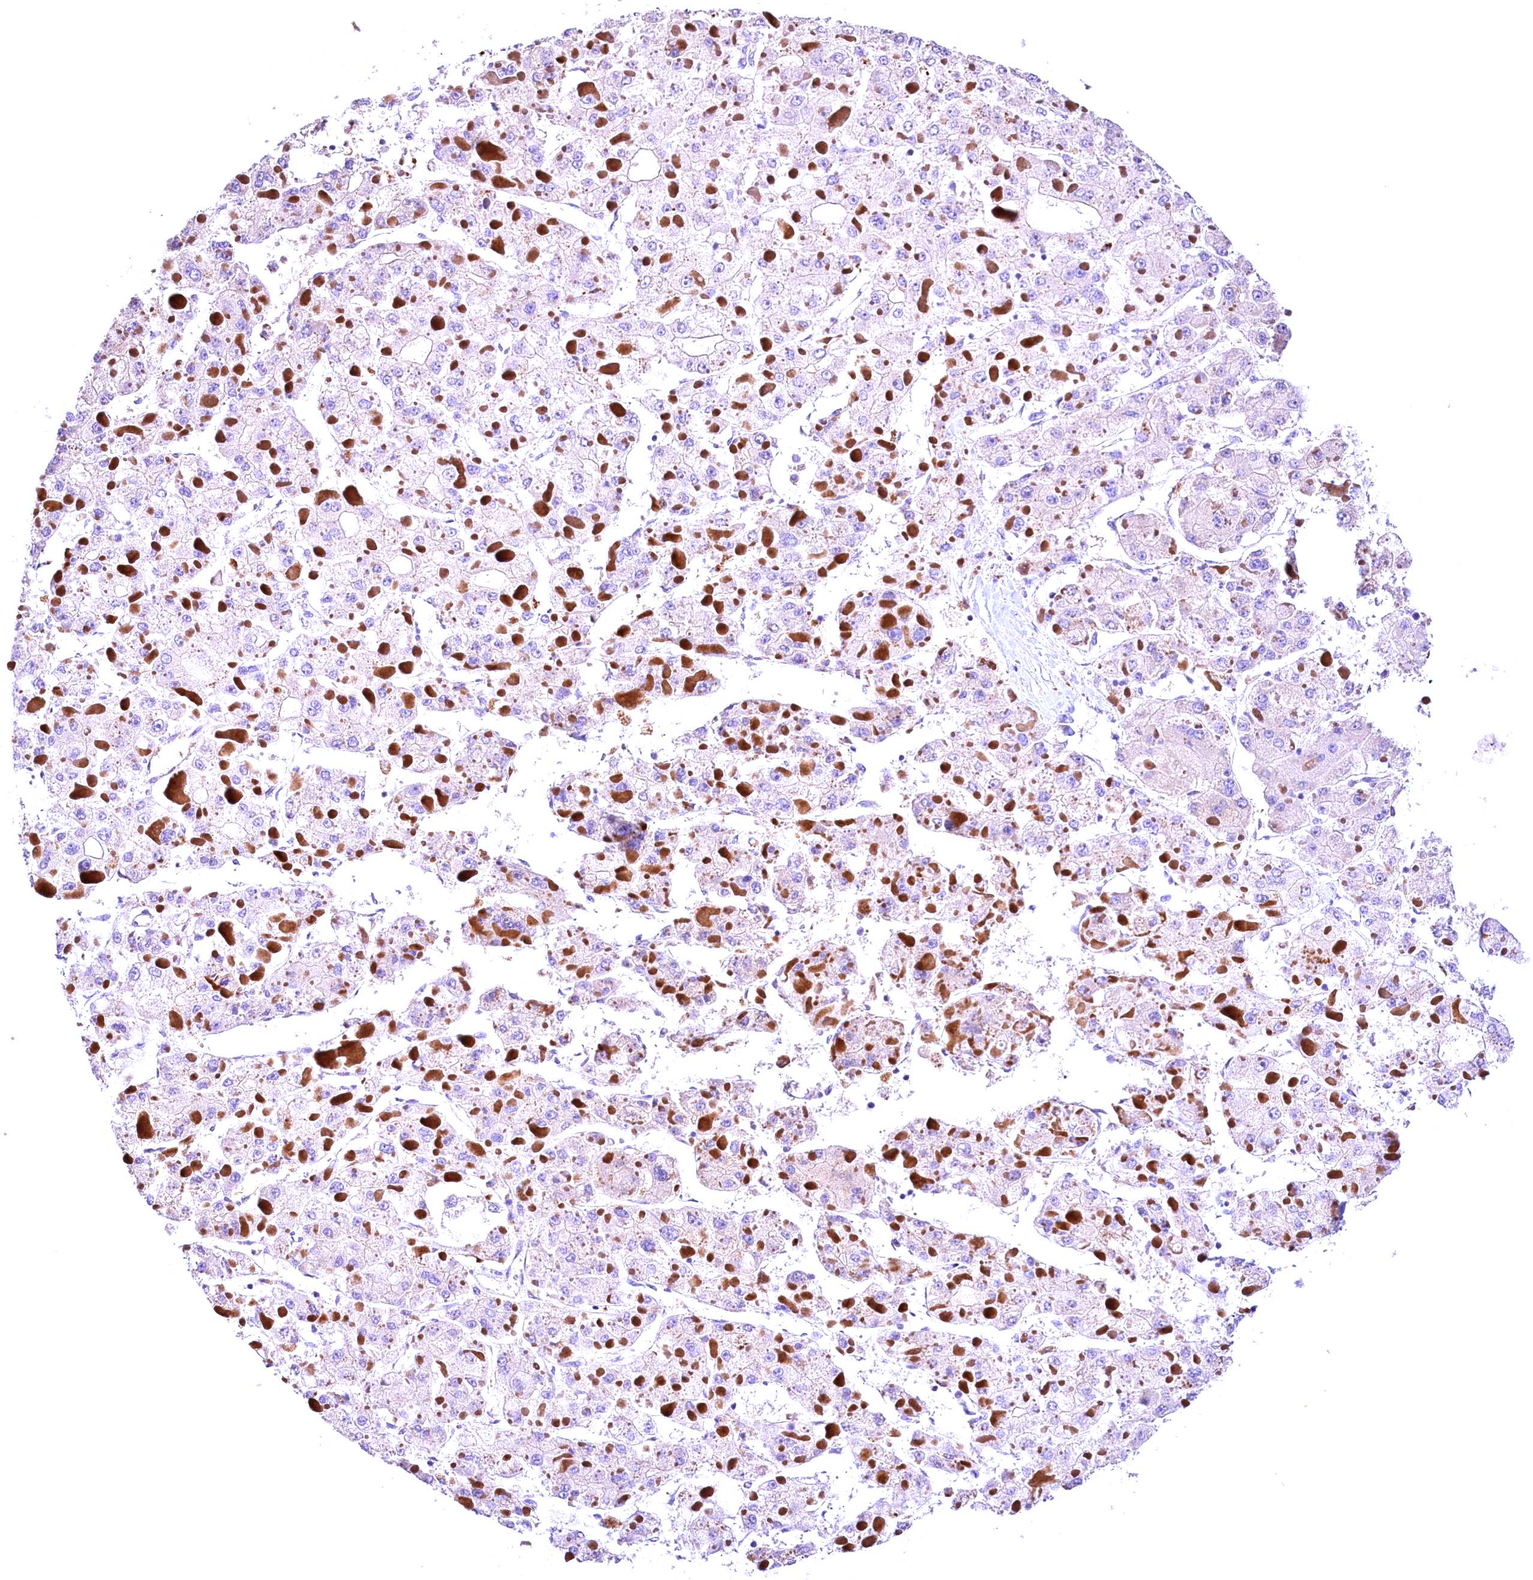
{"staining": {"intensity": "negative", "quantity": "none", "location": "none"}, "tissue": "liver cancer", "cell_type": "Tumor cells", "image_type": "cancer", "snomed": [{"axis": "morphology", "description": "Carcinoma, Hepatocellular, NOS"}, {"axis": "topography", "description": "Liver"}], "caption": "A micrograph of human hepatocellular carcinoma (liver) is negative for staining in tumor cells.", "gene": "ARMC6", "patient": {"sex": "female", "age": 73}}